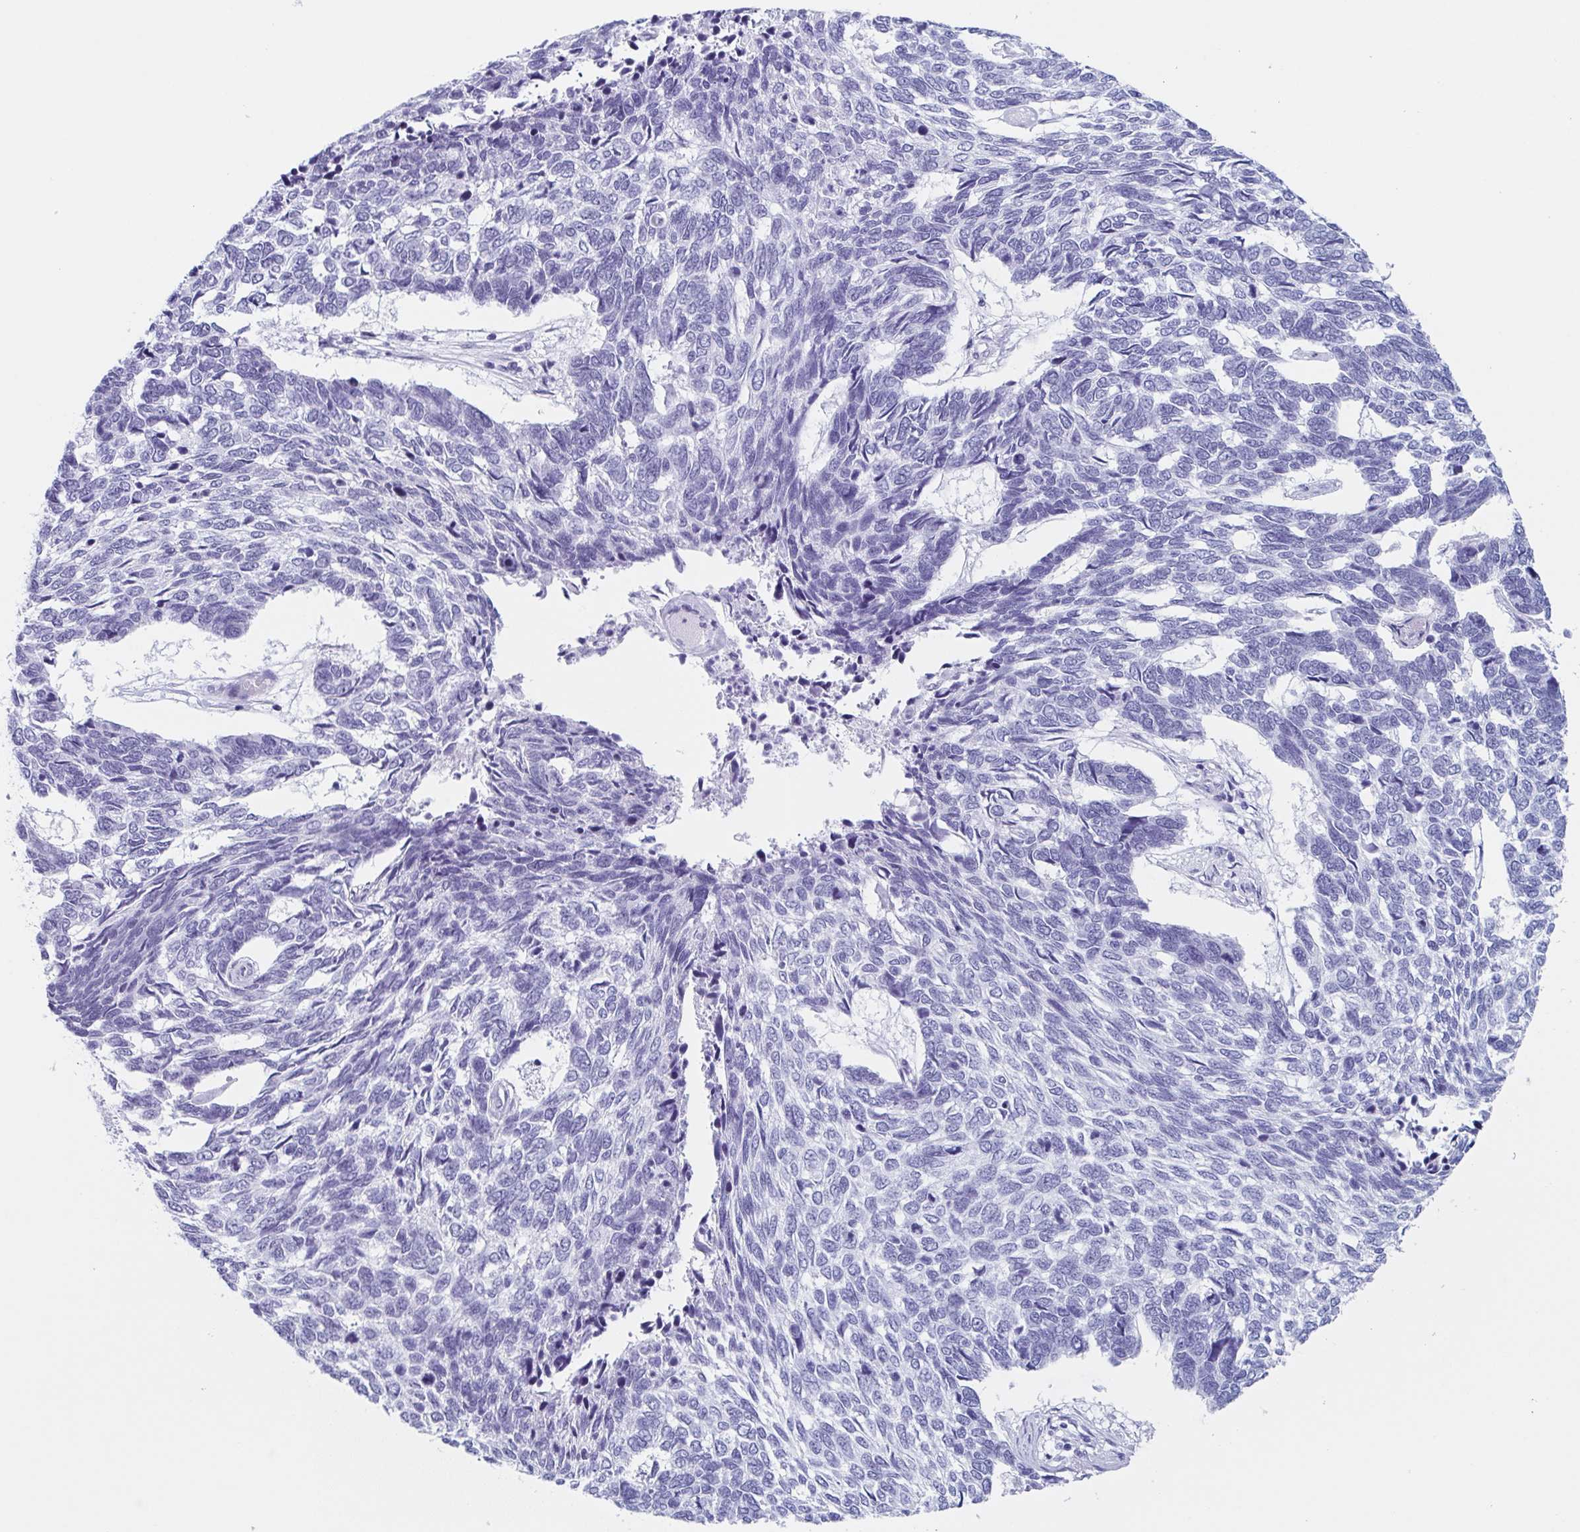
{"staining": {"intensity": "negative", "quantity": "none", "location": "none"}, "tissue": "skin cancer", "cell_type": "Tumor cells", "image_type": "cancer", "snomed": [{"axis": "morphology", "description": "Basal cell carcinoma"}, {"axis": "topography", "description": "Skin"}], "caption": "This histopathology image is of skin cancer (basal cell carcinoma) stained with immunohistochemistry (IHC) to label a protein in brown with the nuclei are counter-stained blue. There is no expression in tumor cells.", "gene": "LYRM2", "patient": {"sex": "female", "age": 65}}